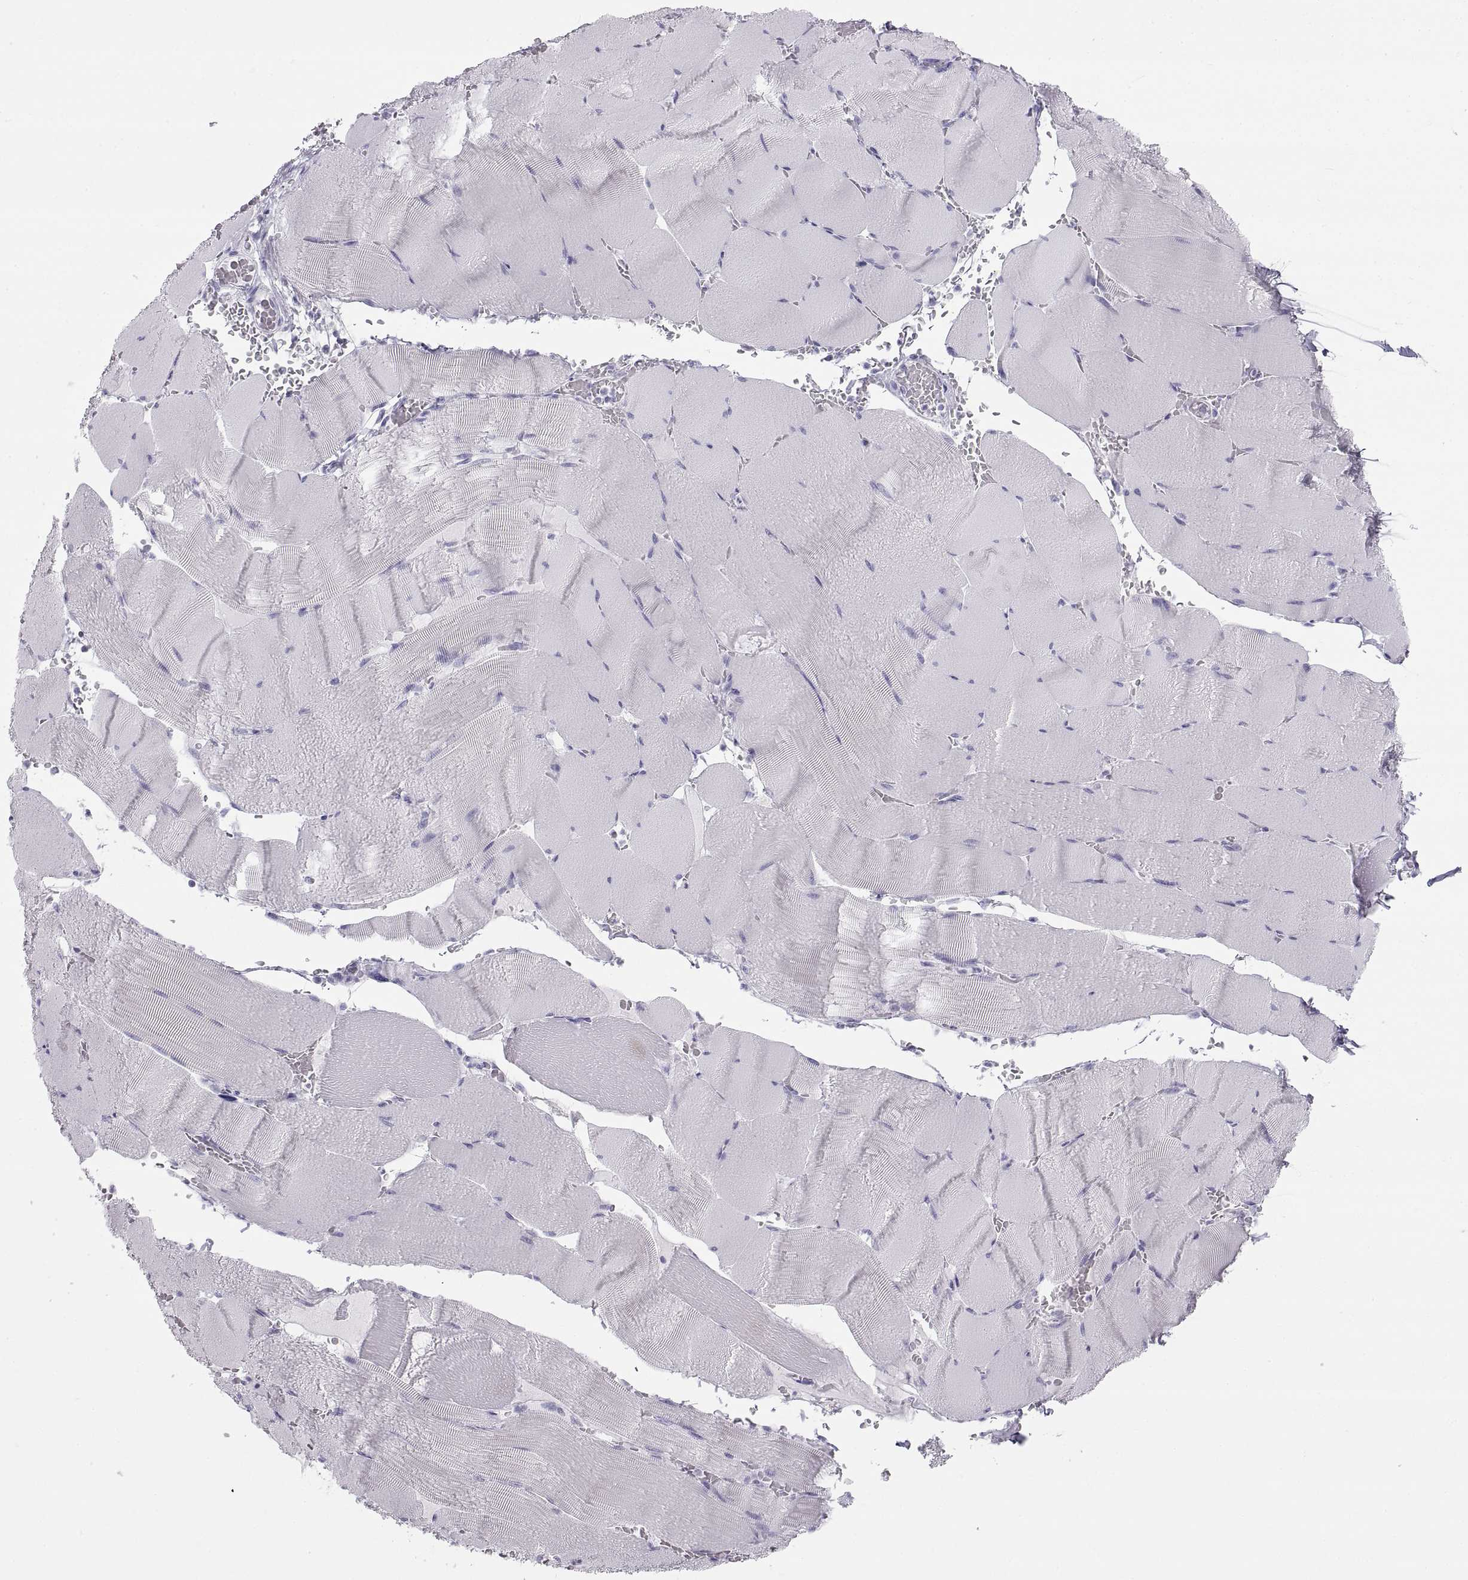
{"staining": {"intensity": "negative", "quantity": "none", "location": "none"}, "tissue": "skeletal muscle", "cell_type": "Myocytes", "image_type": "normal", "snomed": [{"axis": "morphology", "description": "Normal tissue, NOS"}, {"axis": "topography", "description": "Skeletal muscle"}], "caption": "A high-resolution image shows immunohistochemistry staining of unremarkable skeletal muscle, which exhibits no significant expression in myocytes. (DAB immunohistochemistry with hematoxylin counter stain).", "gene": "SEMG1", "patient": {"sex": "male", "age": 56}}